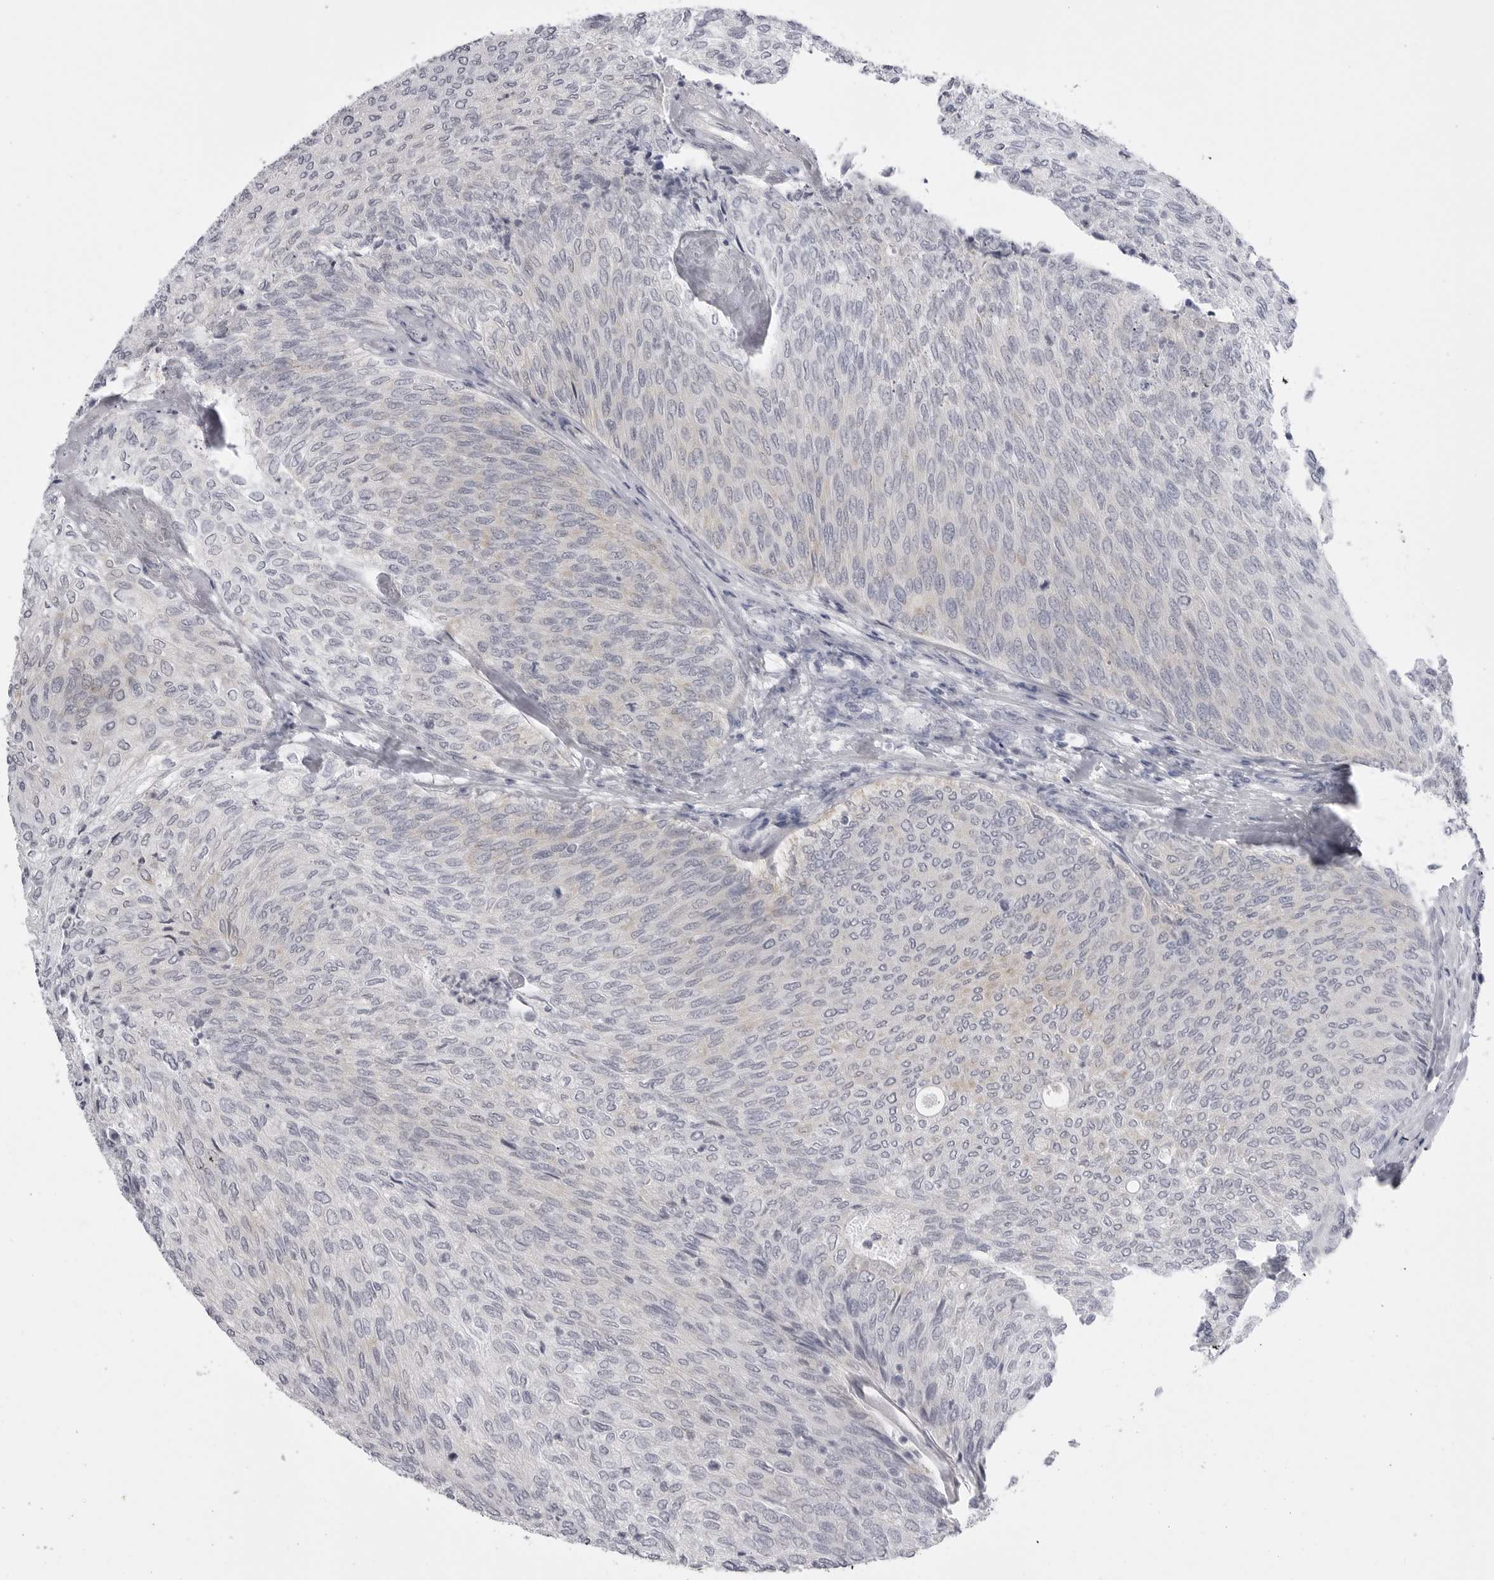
{"staining": {"intensity": "negative", "quantity": "none", "location": "none"}, "tissue": "urothelial cancer", "cell_type": "Tumor cells", "image_type": "cancer", "snomed": [{"axis": "morphology", "description": "Urothelial carcinoma, Low grade"}, {"axis": "topography", "description": "Urinary bladder"}], "caption": "Protein analysis of urothelial cancer demonstrates no significant staining in tumor cells. The staining is performed using DAB (3,3'-diaminobenzidine) brown chromogen with nuclei counter-stained in using hematoxylin.", "gene": "TUFM", "patient": {"sex": "female", "age": 79}}